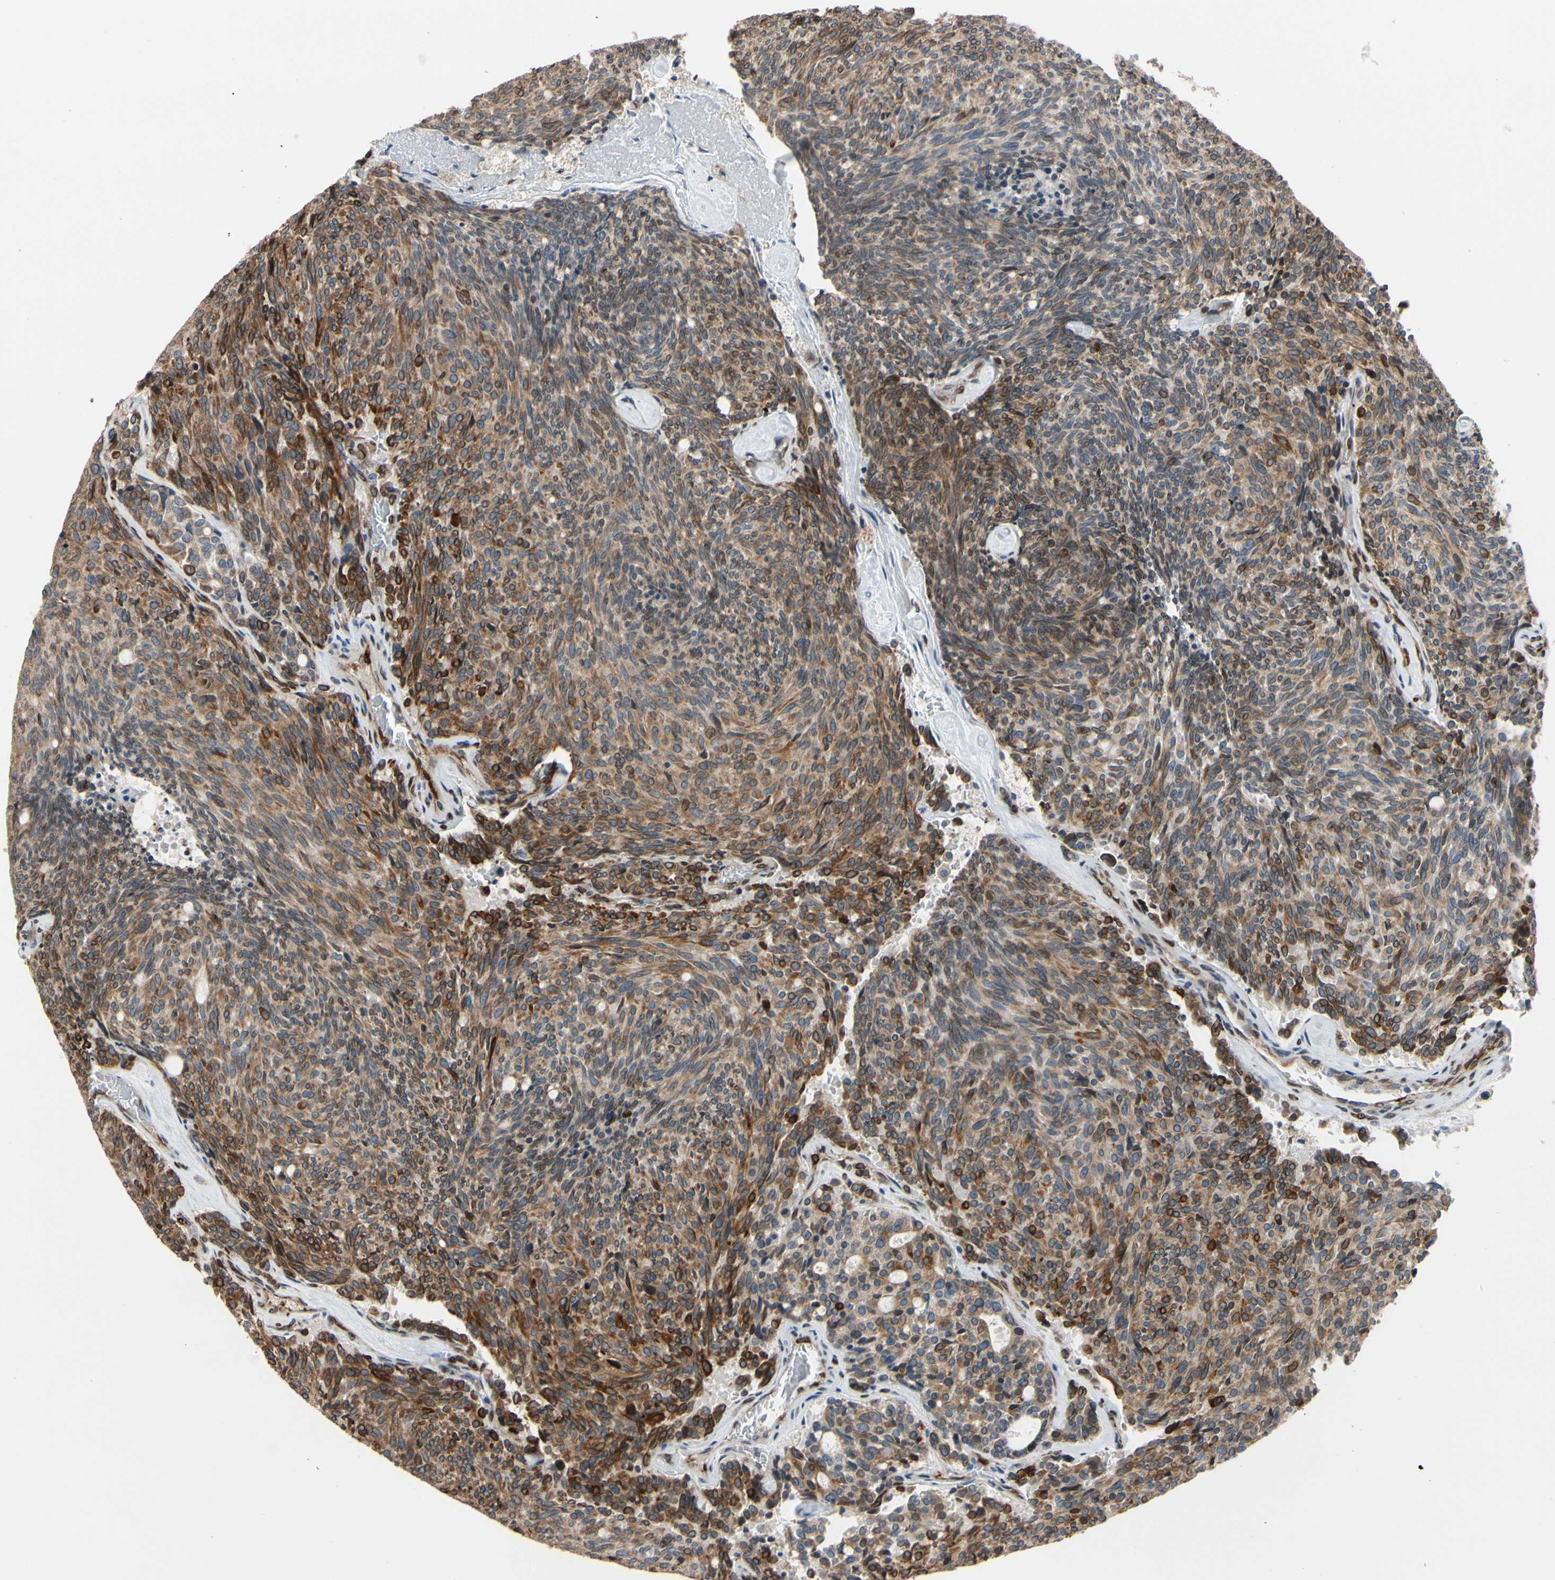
{"staining": {"intensity": "moderate", "quantity": ">75%", "location": "cytoplasmic/membranous"}, "tissue": "carcinoid", "cell_type": "Tumor cells", "image_type": "cancer", "snomed": [{"axis": "morphology", "description": "Carcinoid, malignant, NOS"}, {"axis": "topography", "description": "Pancreas"}], "caption": "IHC of human carcinoid displays medium levels of moderate cytoplasmic/membranous positivity in approximately >75% of tumor cells.", "gene": "PRXL2A", "patient": {"sex": "female", "age": 54}}